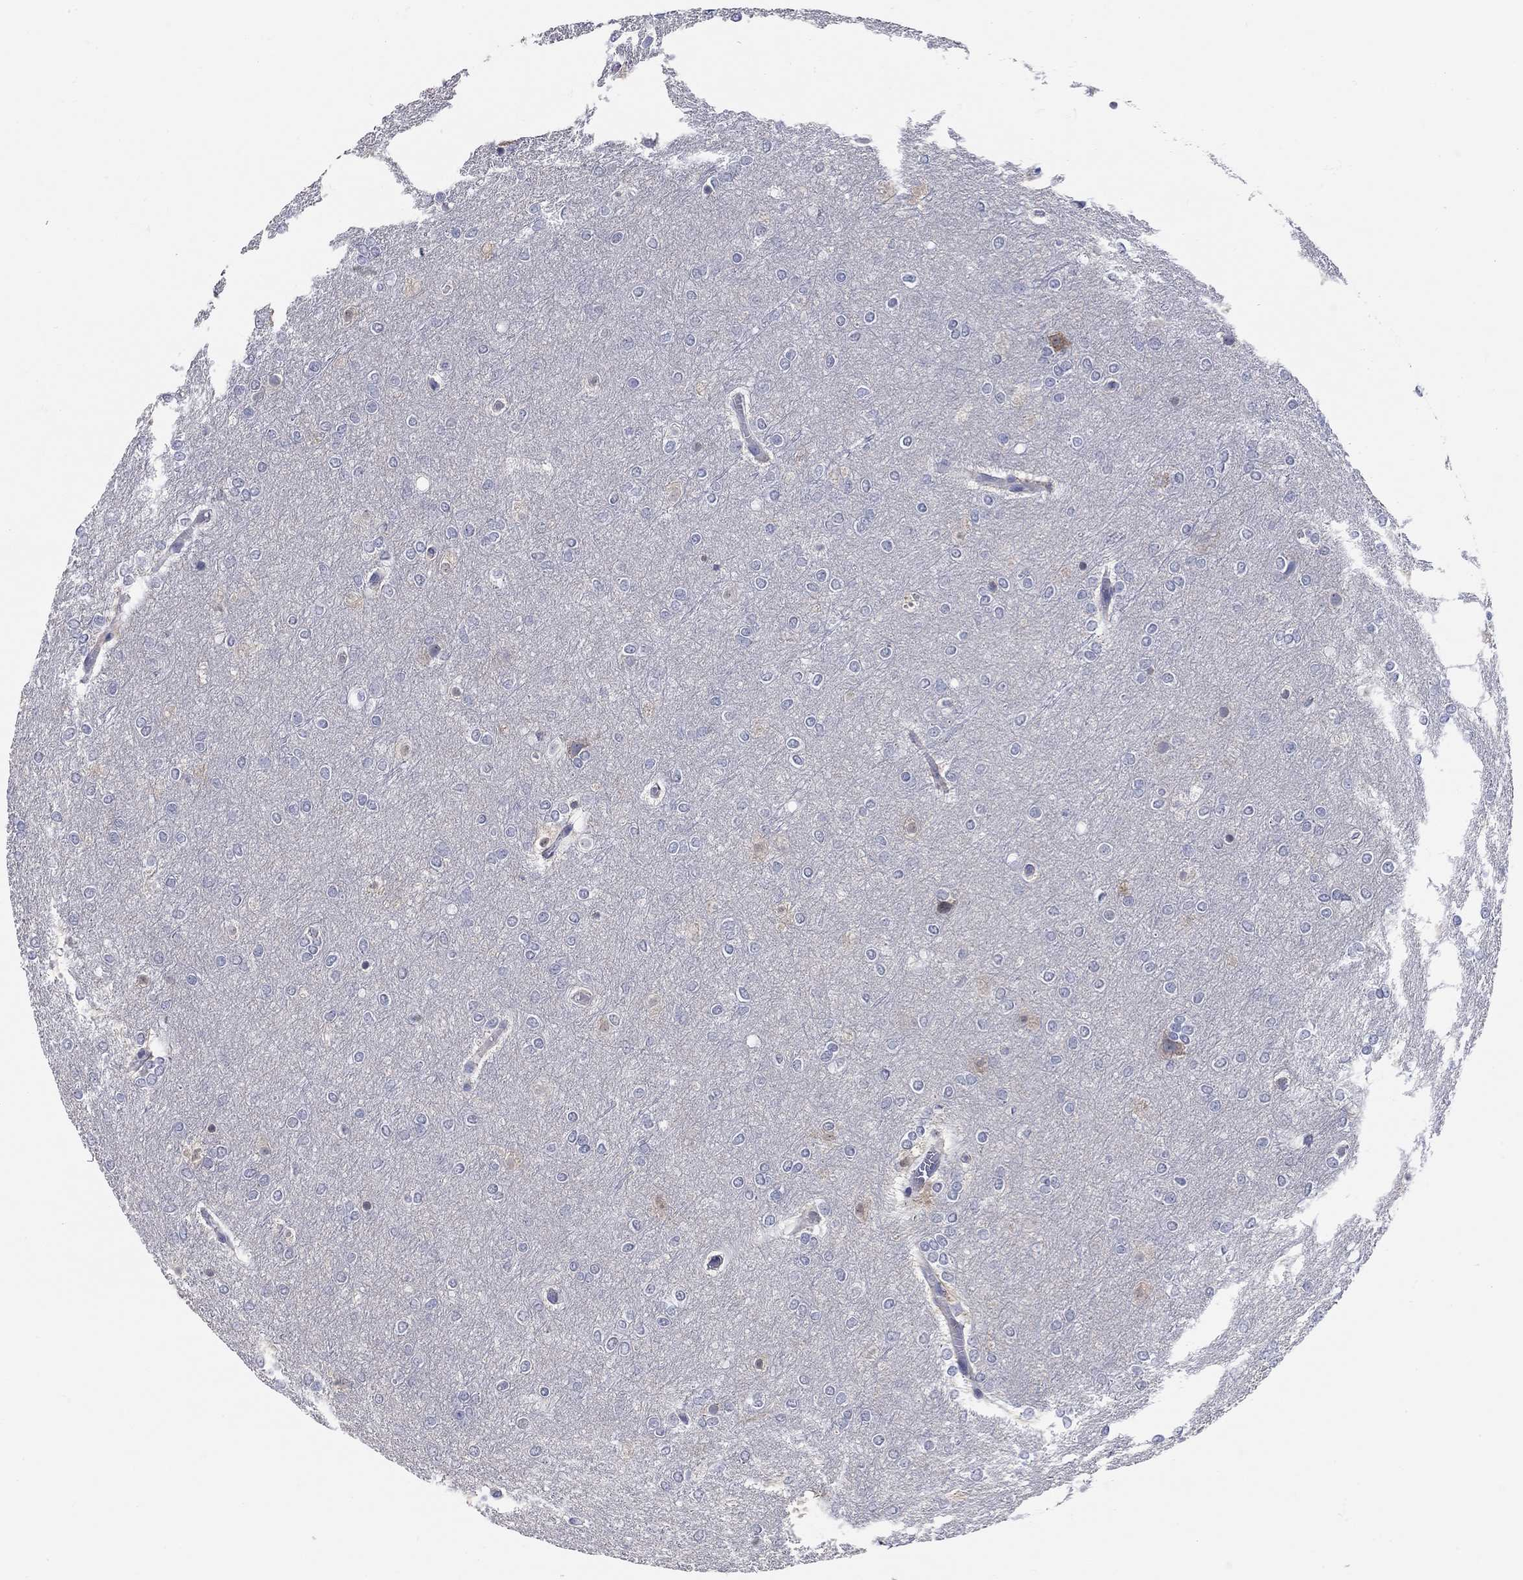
{"staining": {"intensity": "weak", "quantity": "<25%", "location": "cytoplasmic/membranous"}, "tissue": "glioma", "cell_type": "Tumor cells", "image_type": "cancer", "snomed": [{"axis": "morphology", "description": "Glioma, malignant, High grade"}, {"axis": "topography", "description": "Brain"}], "caption": "The immunohistochemistry (IHC) micrograph has no significant positivity in tumor cells of malignant high-grade glioma tissue. Nuclei are stained in blue.", "gene": "WASF3", "patient": {"sex": "female", "age": 61}}